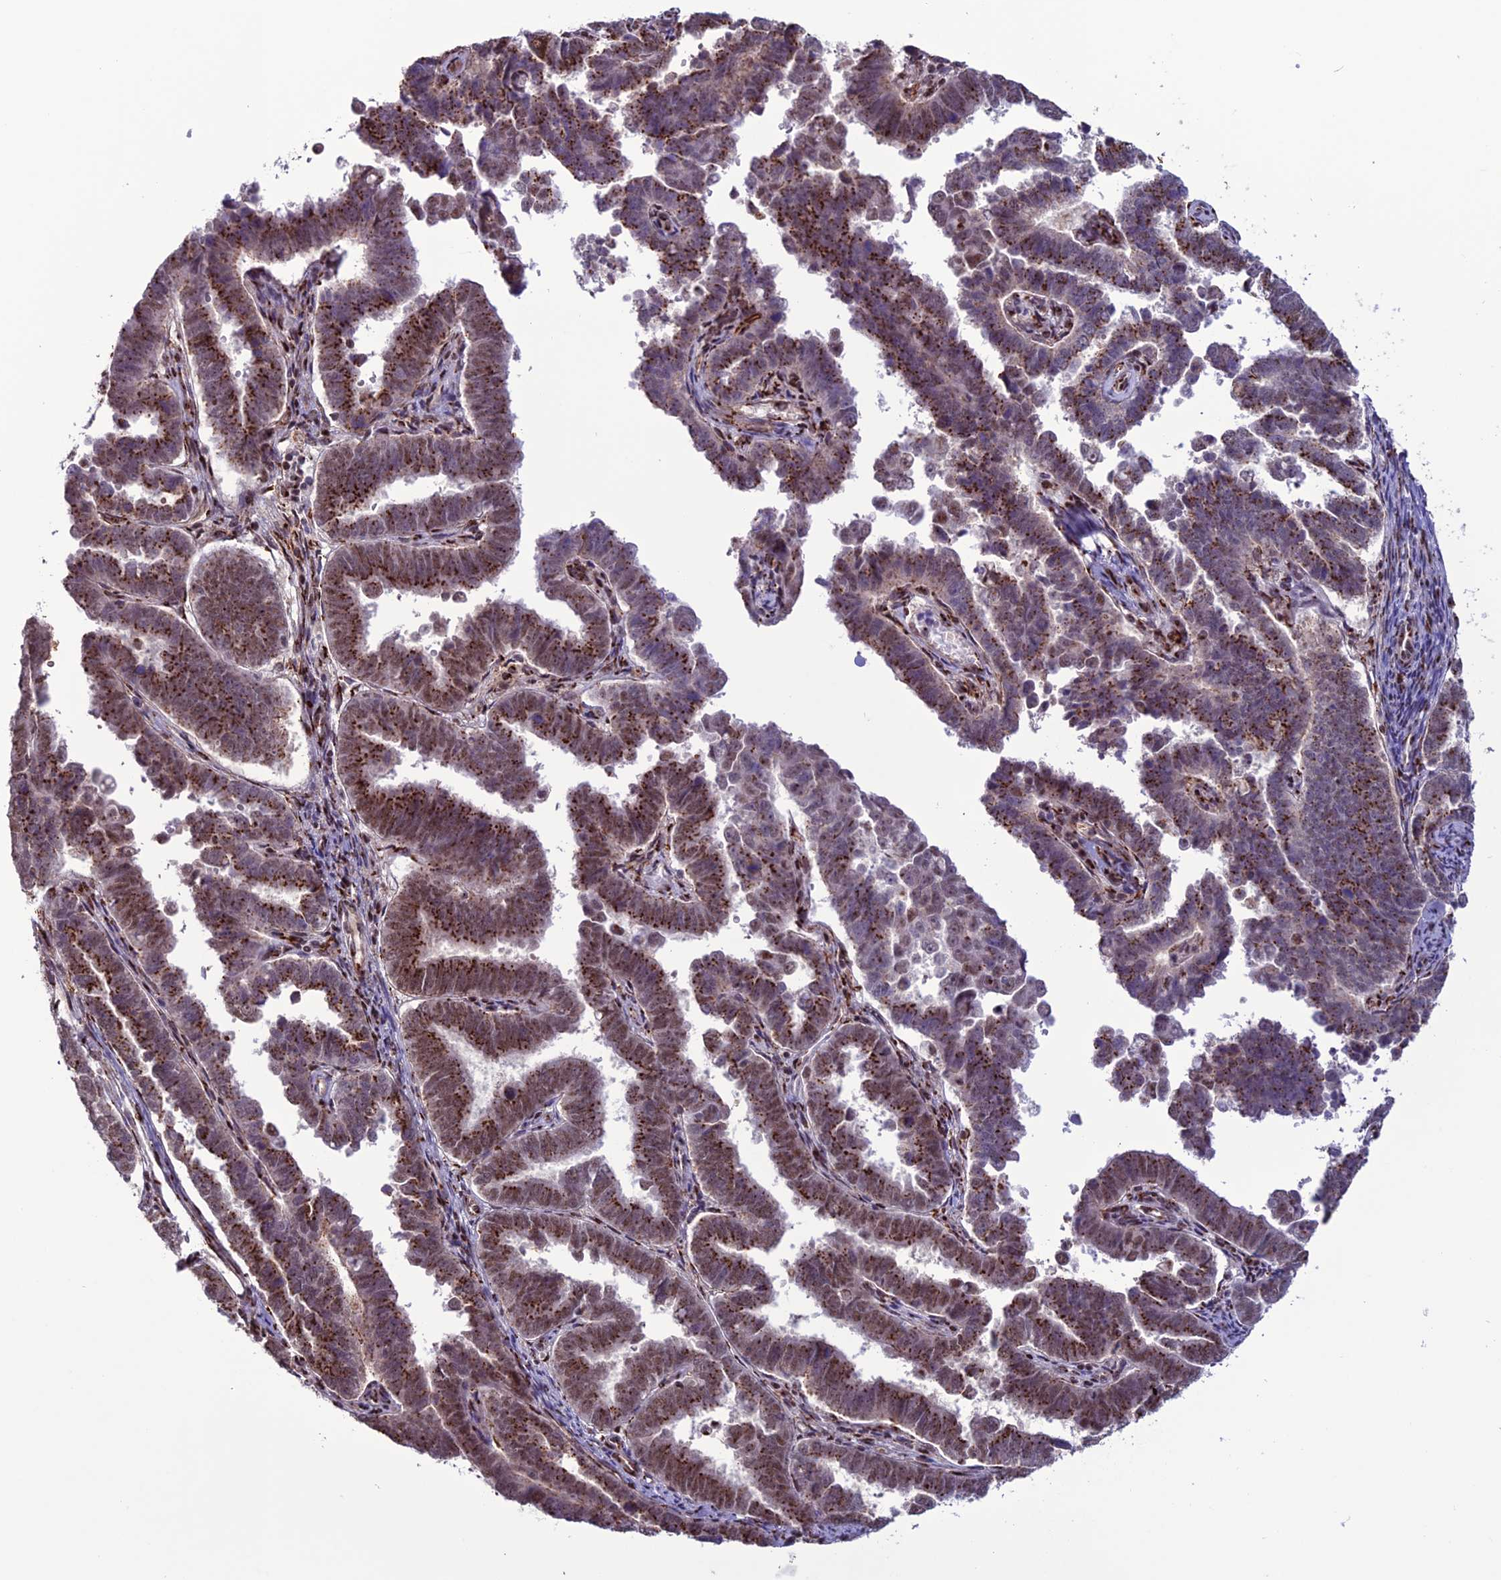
{"staining": {"intensity": "strong", "quantity": "25%-75%", "location": "cytoplasmic/membranous,nuclear"}, "tissue": "endometrial cancer", "cell_type": "Tumor cells", "image_type": "cancer", "snomed": [{"axis": "morphology", "description": "Adenocarcinoma, NOS"}, {"axis": "topography", "description": "Endometrium"}], "caption": "An IHC image of tumor tissue is shown. Protein staining in brown shows strong cytoplasmic/membranous and nuclear positivity in endometrial adenocarcinoma within tumor cells.", "gene": "PLEKHA4", "patient": {"sex": "female", "age": 75}}